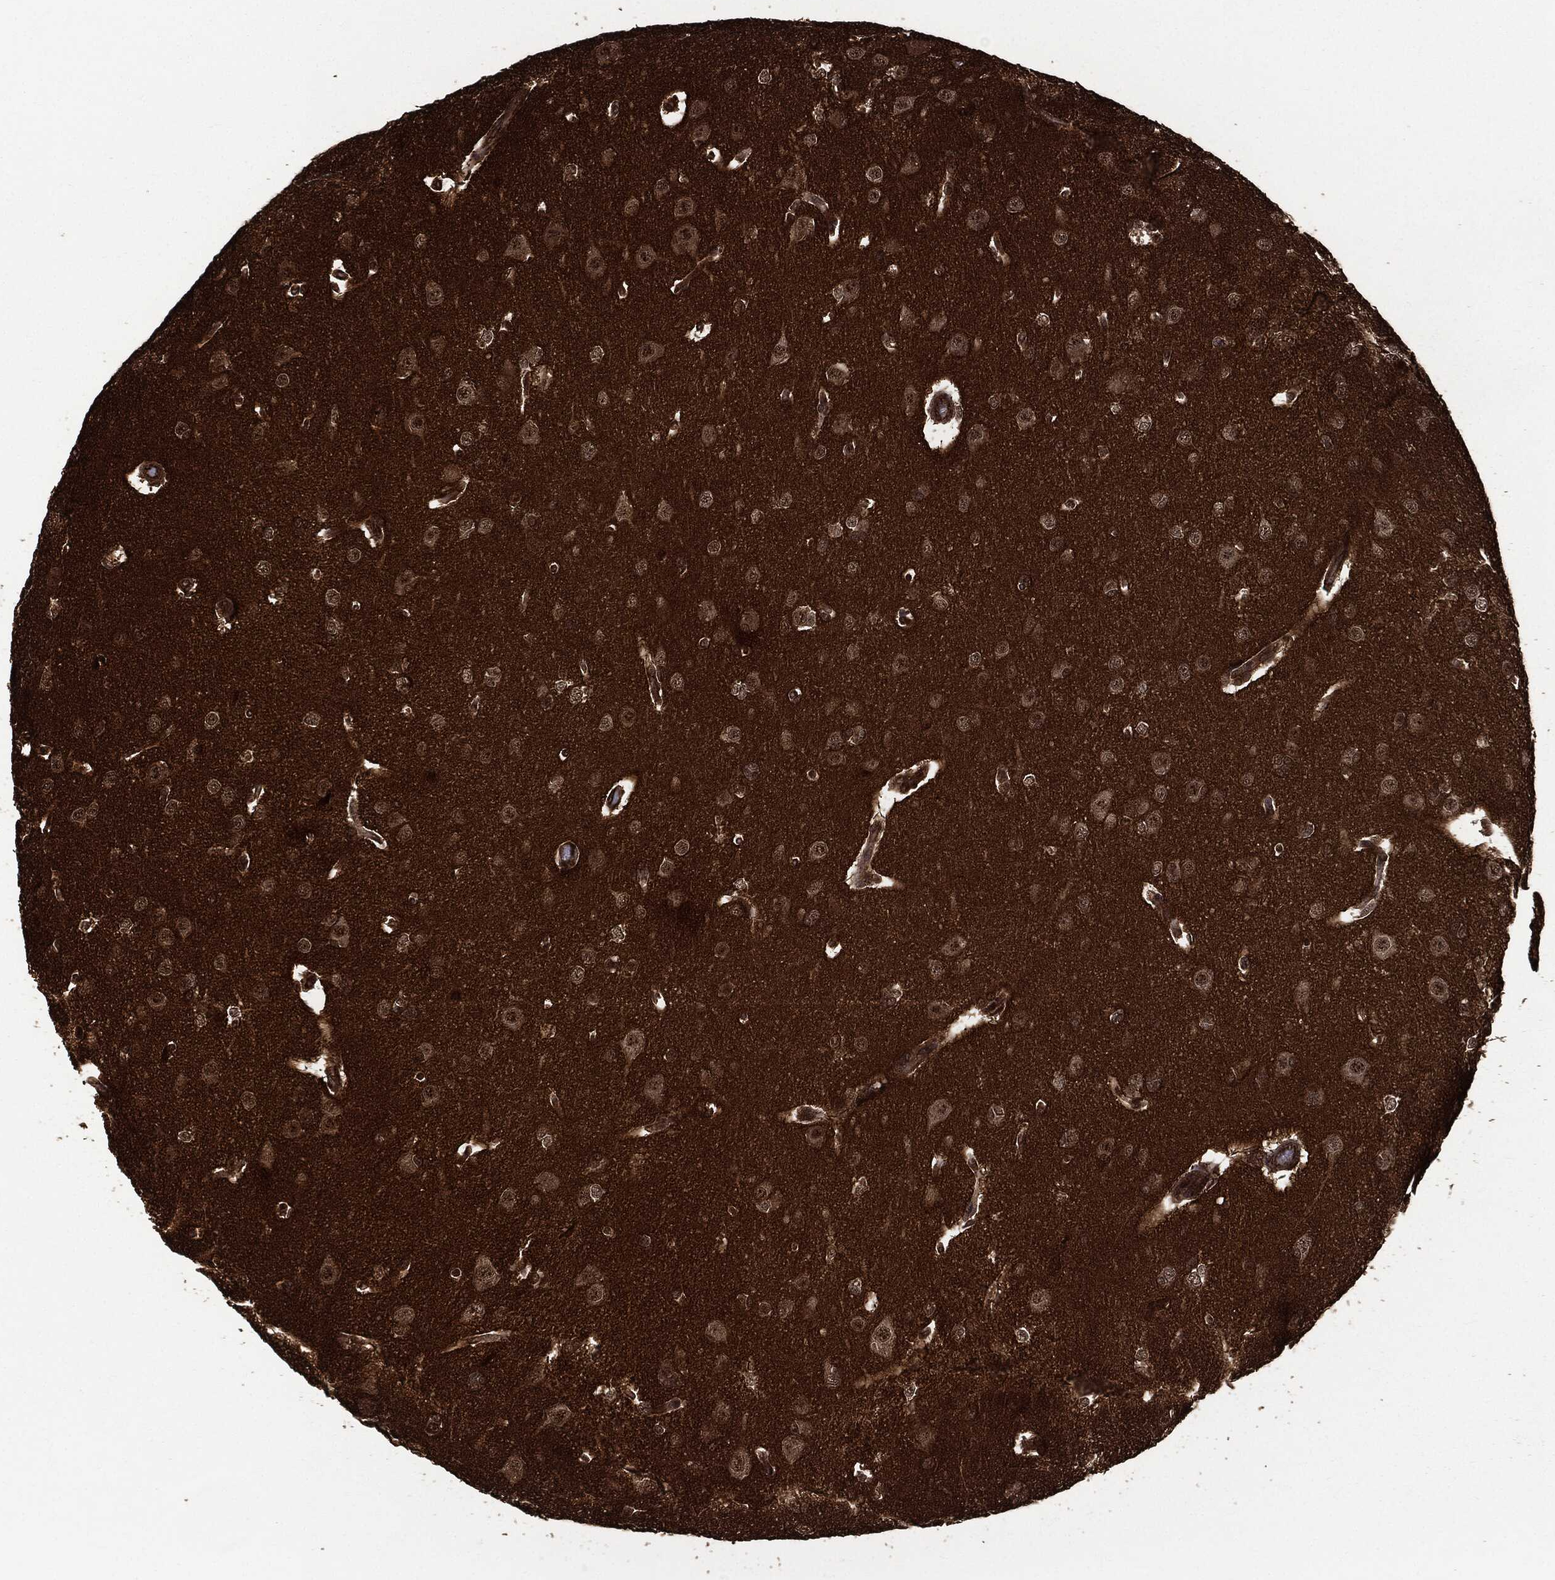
{"staining": {"intensity": "moderate", "quantity": "25%-75%", "location": "cytoplasmic/membranous"}, "tissue": "glioma", "cell_type": "Tumor cells", "image_type": "cancer", "snomed": [{"axis": "morphology", "description": "Glioma, malignant, Low grade"}, {"axis": "topography", "description": "Brain"}], "caption": "Immunohistochemistry image of glioma stained for a protein (brown), which exhibits medium levels of moderate cytoplasmic/membranous staining in approximately 25%-75% of tumor cells.", "gene": "HRAS", "patient": {"sex": "female", "age": 32}}